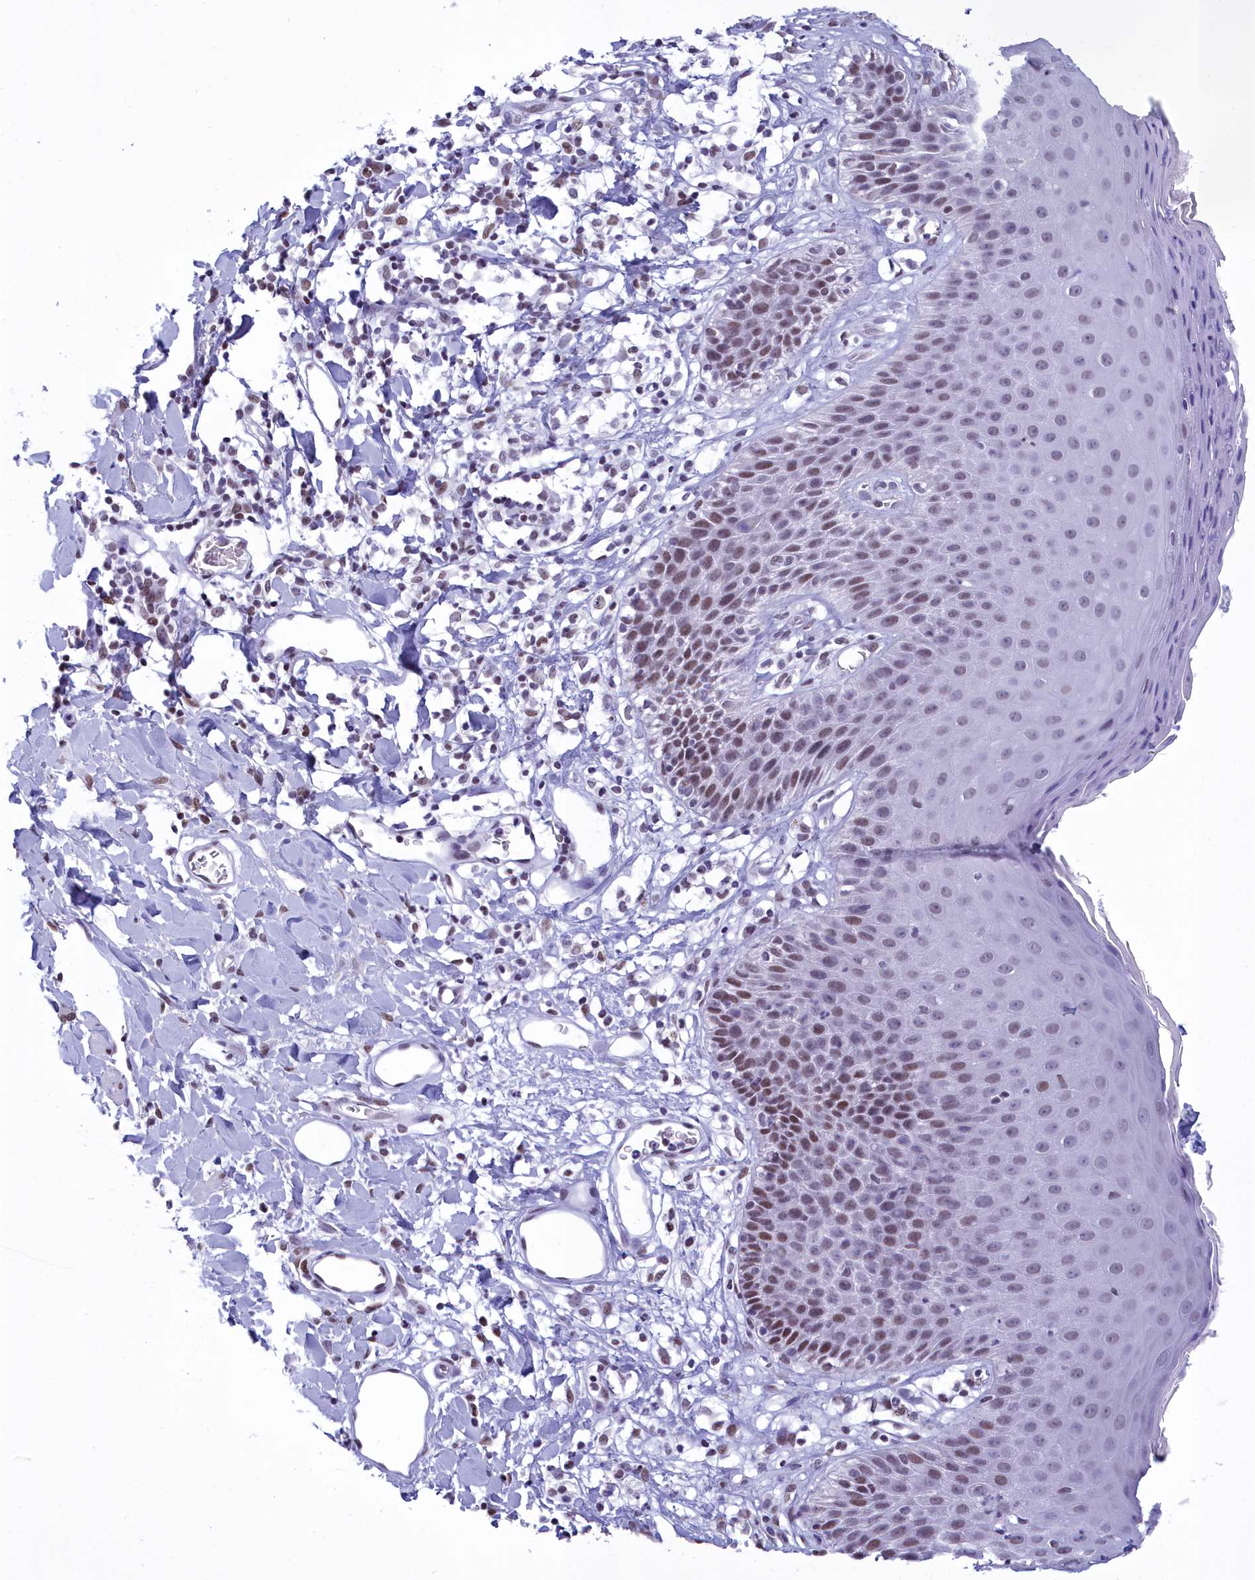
{"staining": {"intensity": "weak", "quantity": "25%-75%", "location": "nuclear"}, "tissue": "skin", "cell_type": "Epidermal cells", "image_type": "normal", "snomed": [{"axis": "morphology", "description": "Normal tissue, NOS"}, {"axis": "topography", "description": "Vulva"}], "caption": "Protein expression by immunohistochemistry (IHC) exhibits weak nuclear expression in about 25%-75% of epidermal cells in benign skin.", "gene": "CDC26", "patient": {"sex": "female", "age": 68}}